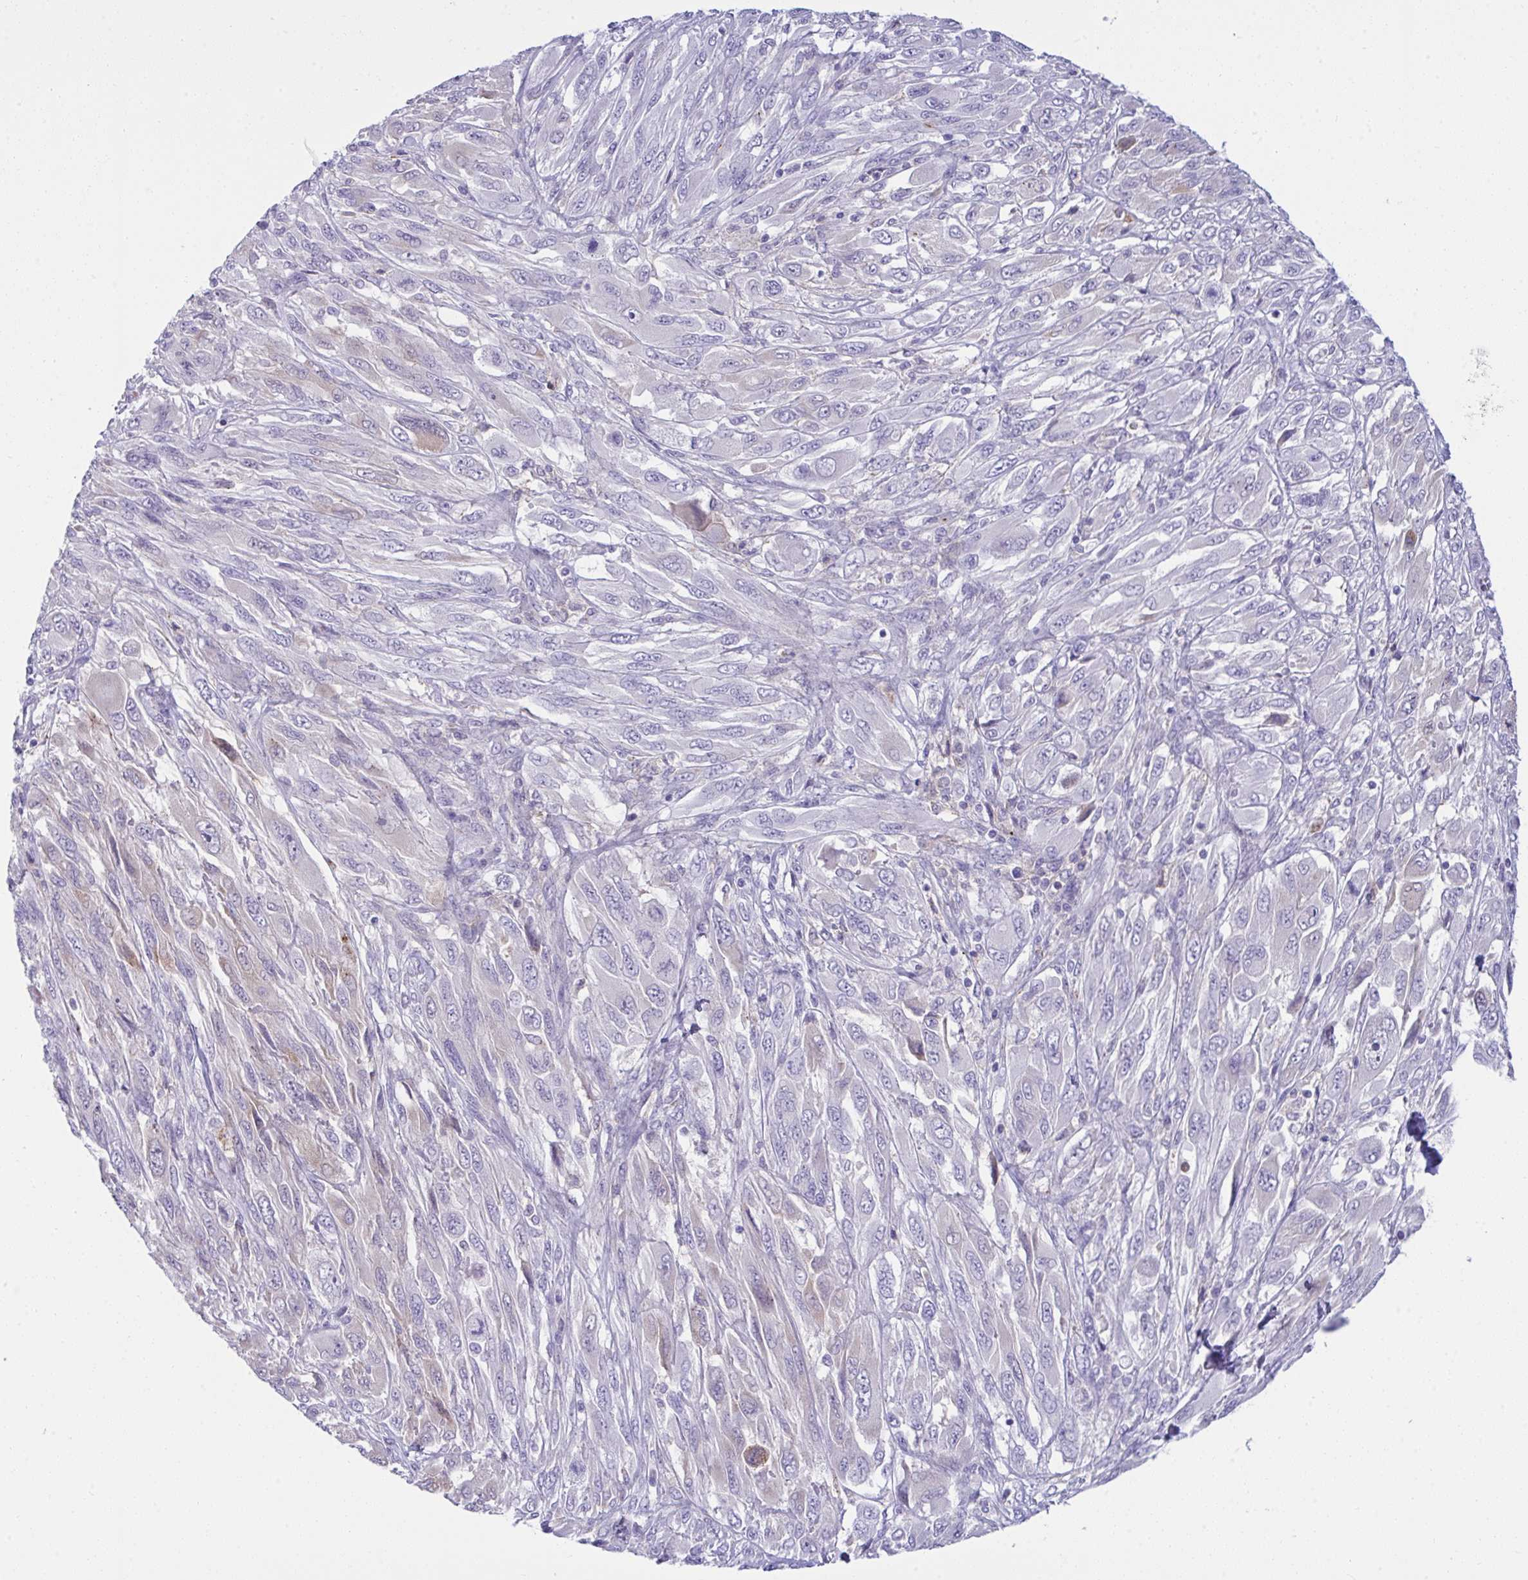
{"staining": {"intensity": "negative", "quantity": "none", "location": "none"}, "tissue": "melanoma", "cell_type": "Tumor cells", "image_type": "cancer", "snomed": [{"axis": "morphology", "description": "Malignant melanoma, NOS"}, {"axis": "topography", "description": "Skin"}], "caption": "Histopathology image shows no significant protein positivity in tumor cells of melanoma.", "gene": "RGPD5", "patient": {"sex": "female", "age": 91}}